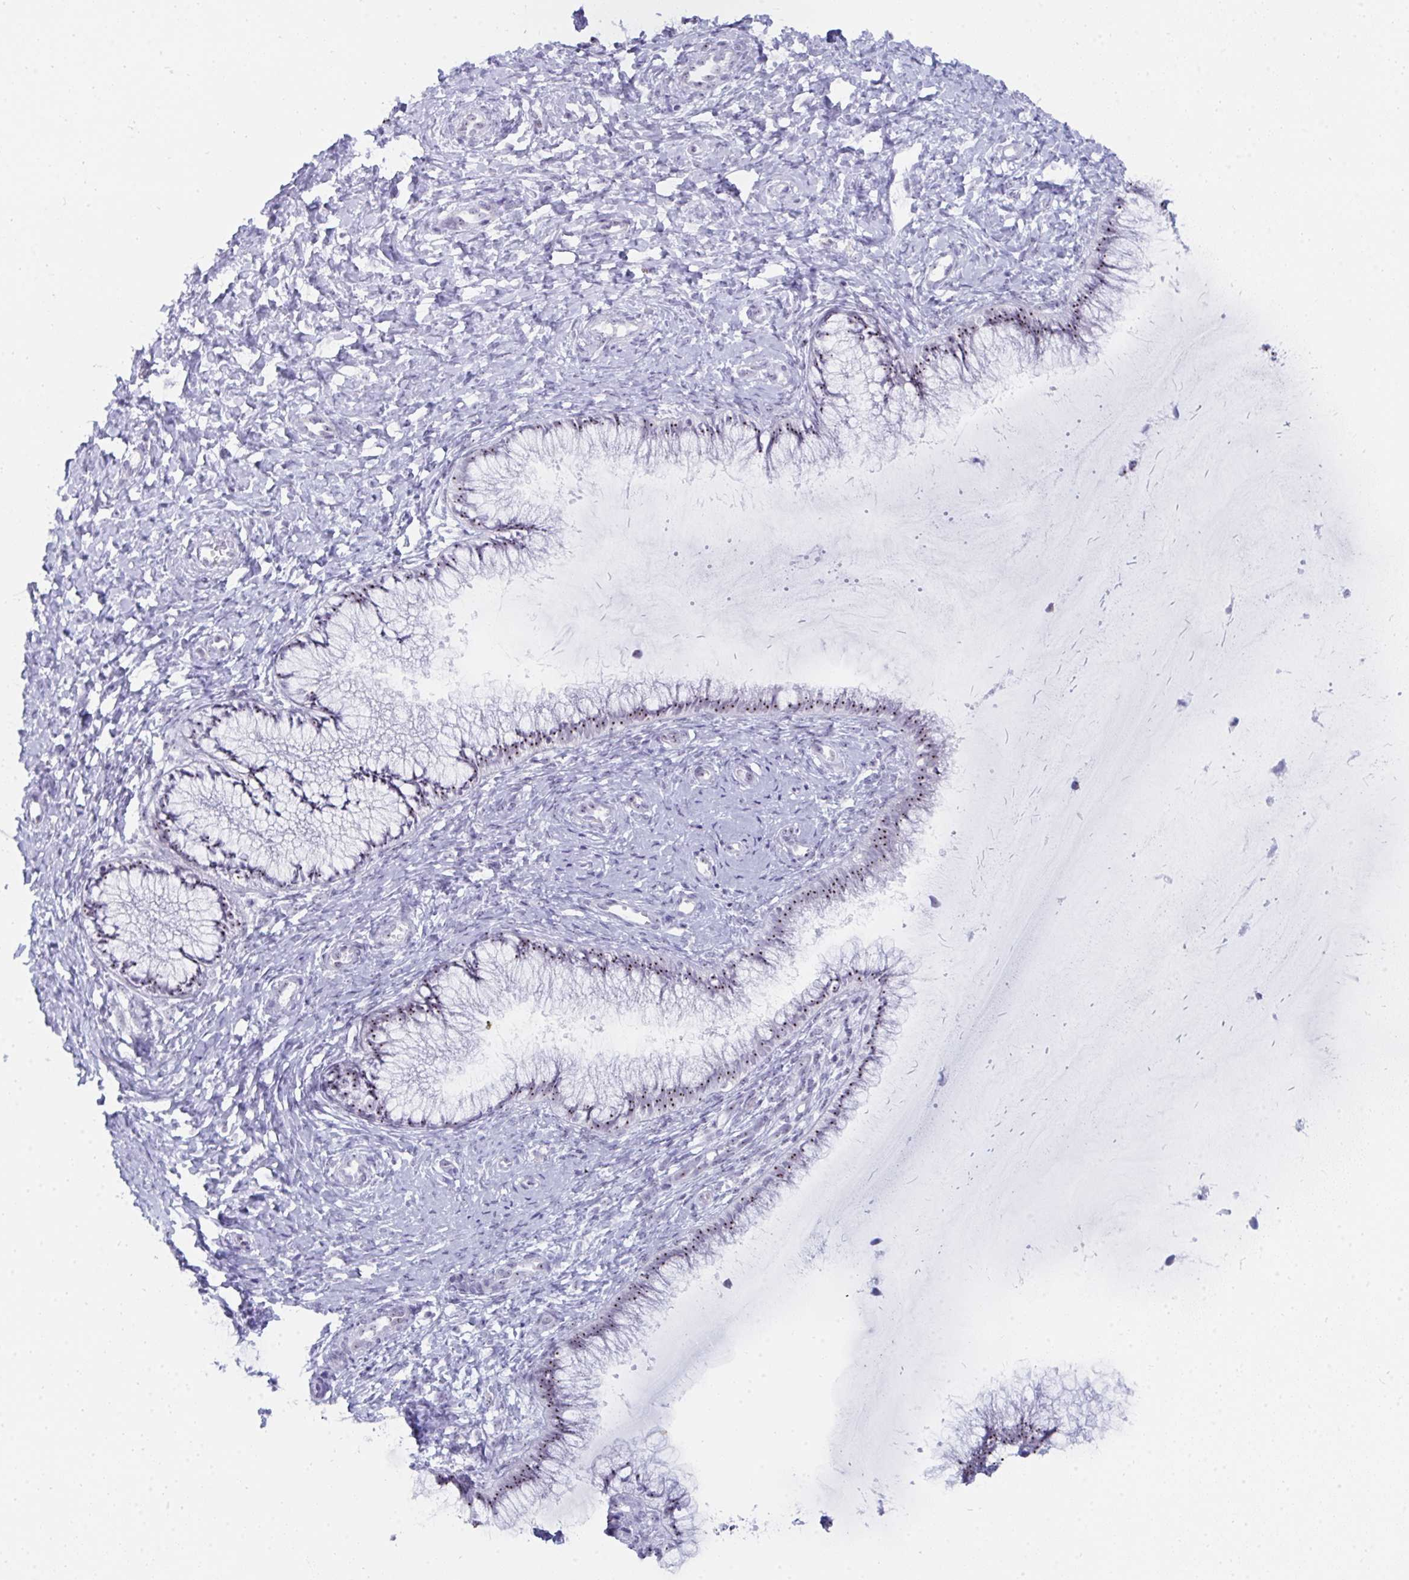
{"staining": {"intensity": "moderate", "quantity": "25%-75%", "location": "nuclear"}, "tissue": "cervix", "cell_type": "Glandular cells", "image_type": "normal", "snomed": [{"axis": "morphology", "description": "Normal tissue, NOS"}, {"axis": "topography", "description": "Cervix"}], "caption": "A high-resolution histopathology image shows IHC staining of benign cervix, which reveals moderate nuclear expression in about 25%-75% of glandular cells. Nuclei are stained in blue.", "gene": "NOP10", "patient": {"sex": "female", "age": 37}}